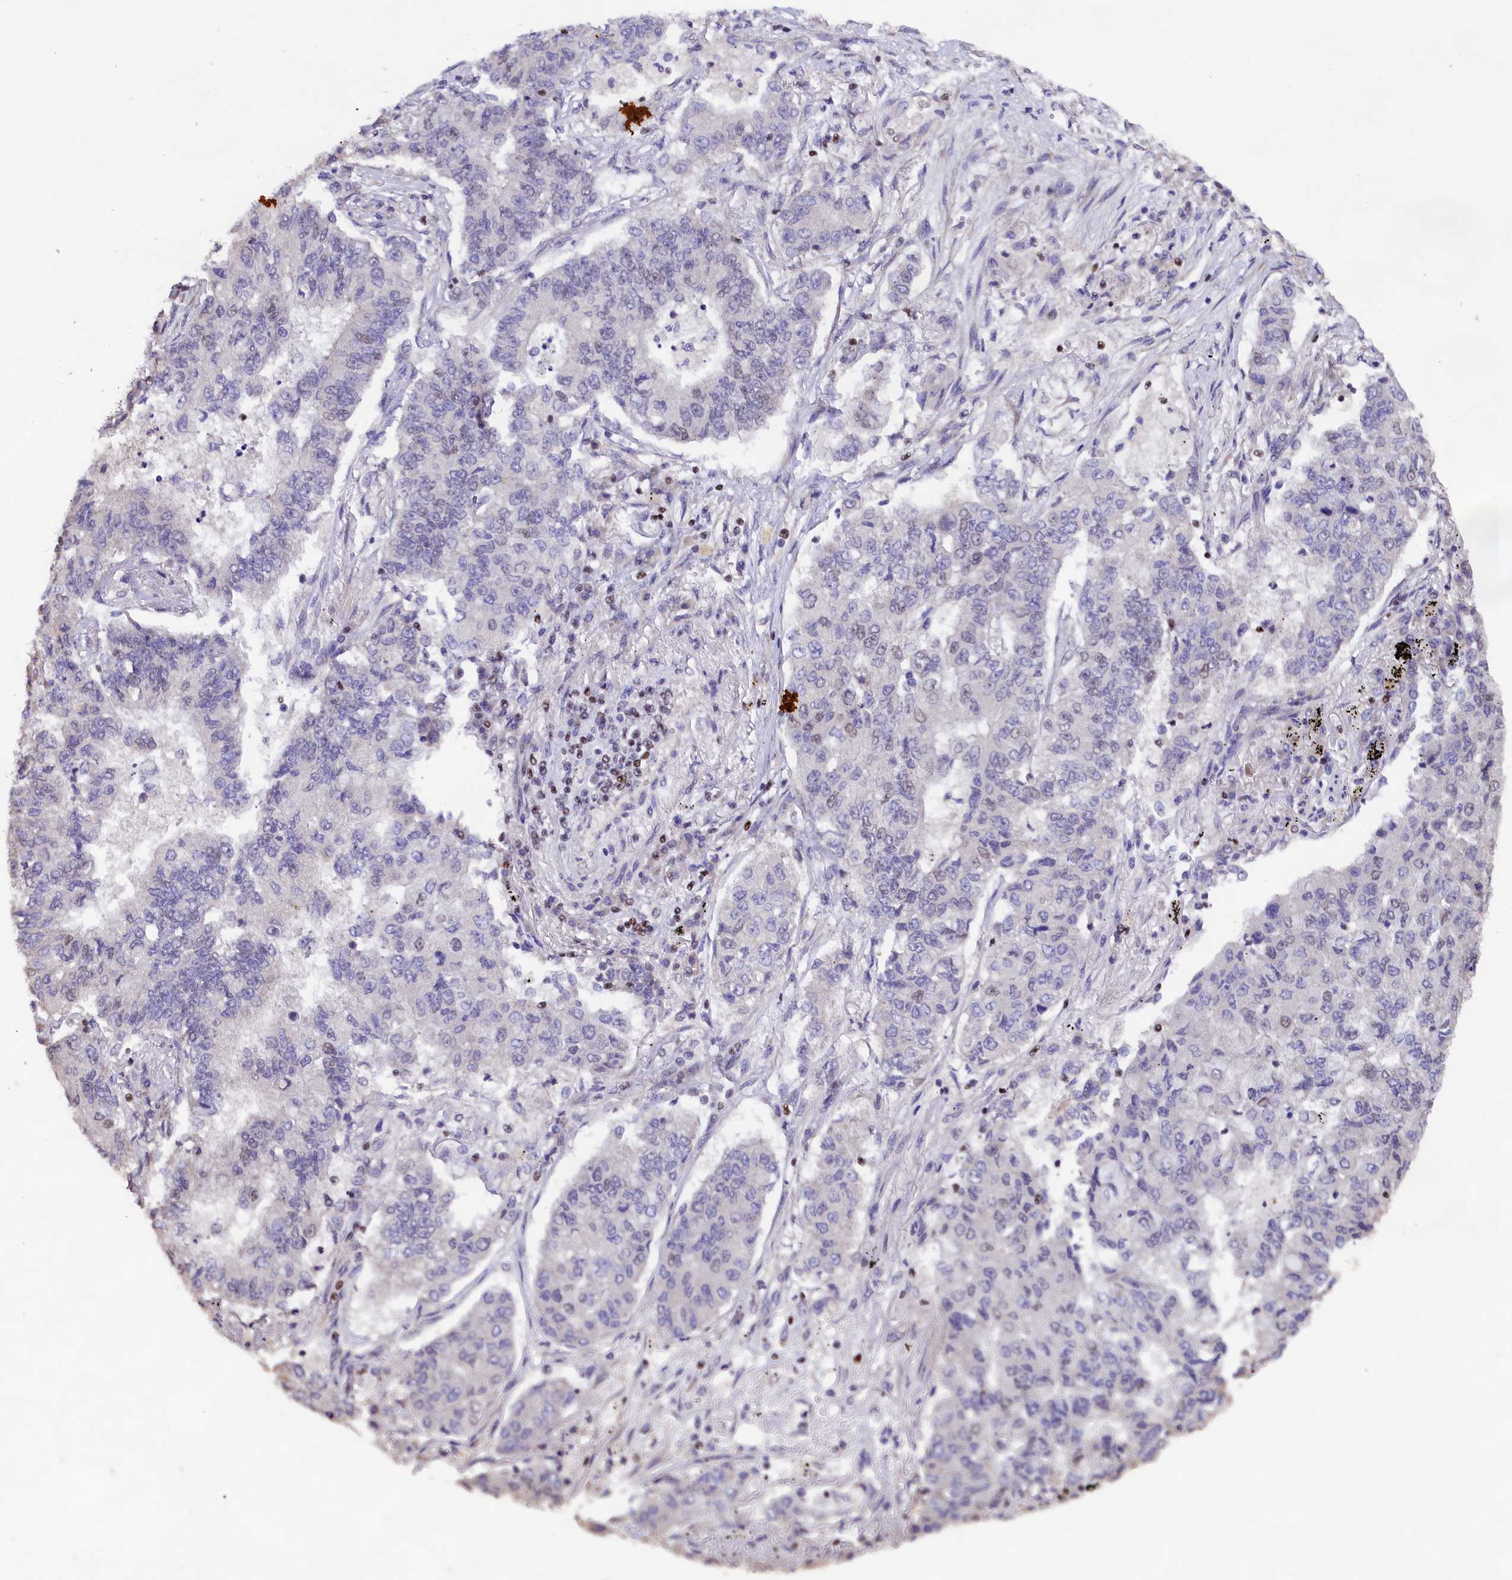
{"staining": {"intensity": "negative", "quantity": "none", "location": "none"}, "tissue": "lung cancer", "cell_type": "Tumor cells", "image_type": "cancer", "snomed": [{"axis": "morphology", "description": "Squamous cell carcinoma, NOS"}, {"axis": "topography", "description": "Lung"}], "caption": "The immunohistochemistry (IHC) photomicrograph has no significant expression in tumor cells of lung cancer (squamous cell carcinoma) tissue. (DAB immunohistochemistry (IHC) visualized using brightfield microscopy, high magnification).", "gene": "SP4", "patient": {"sex": "male", "age": 74}}